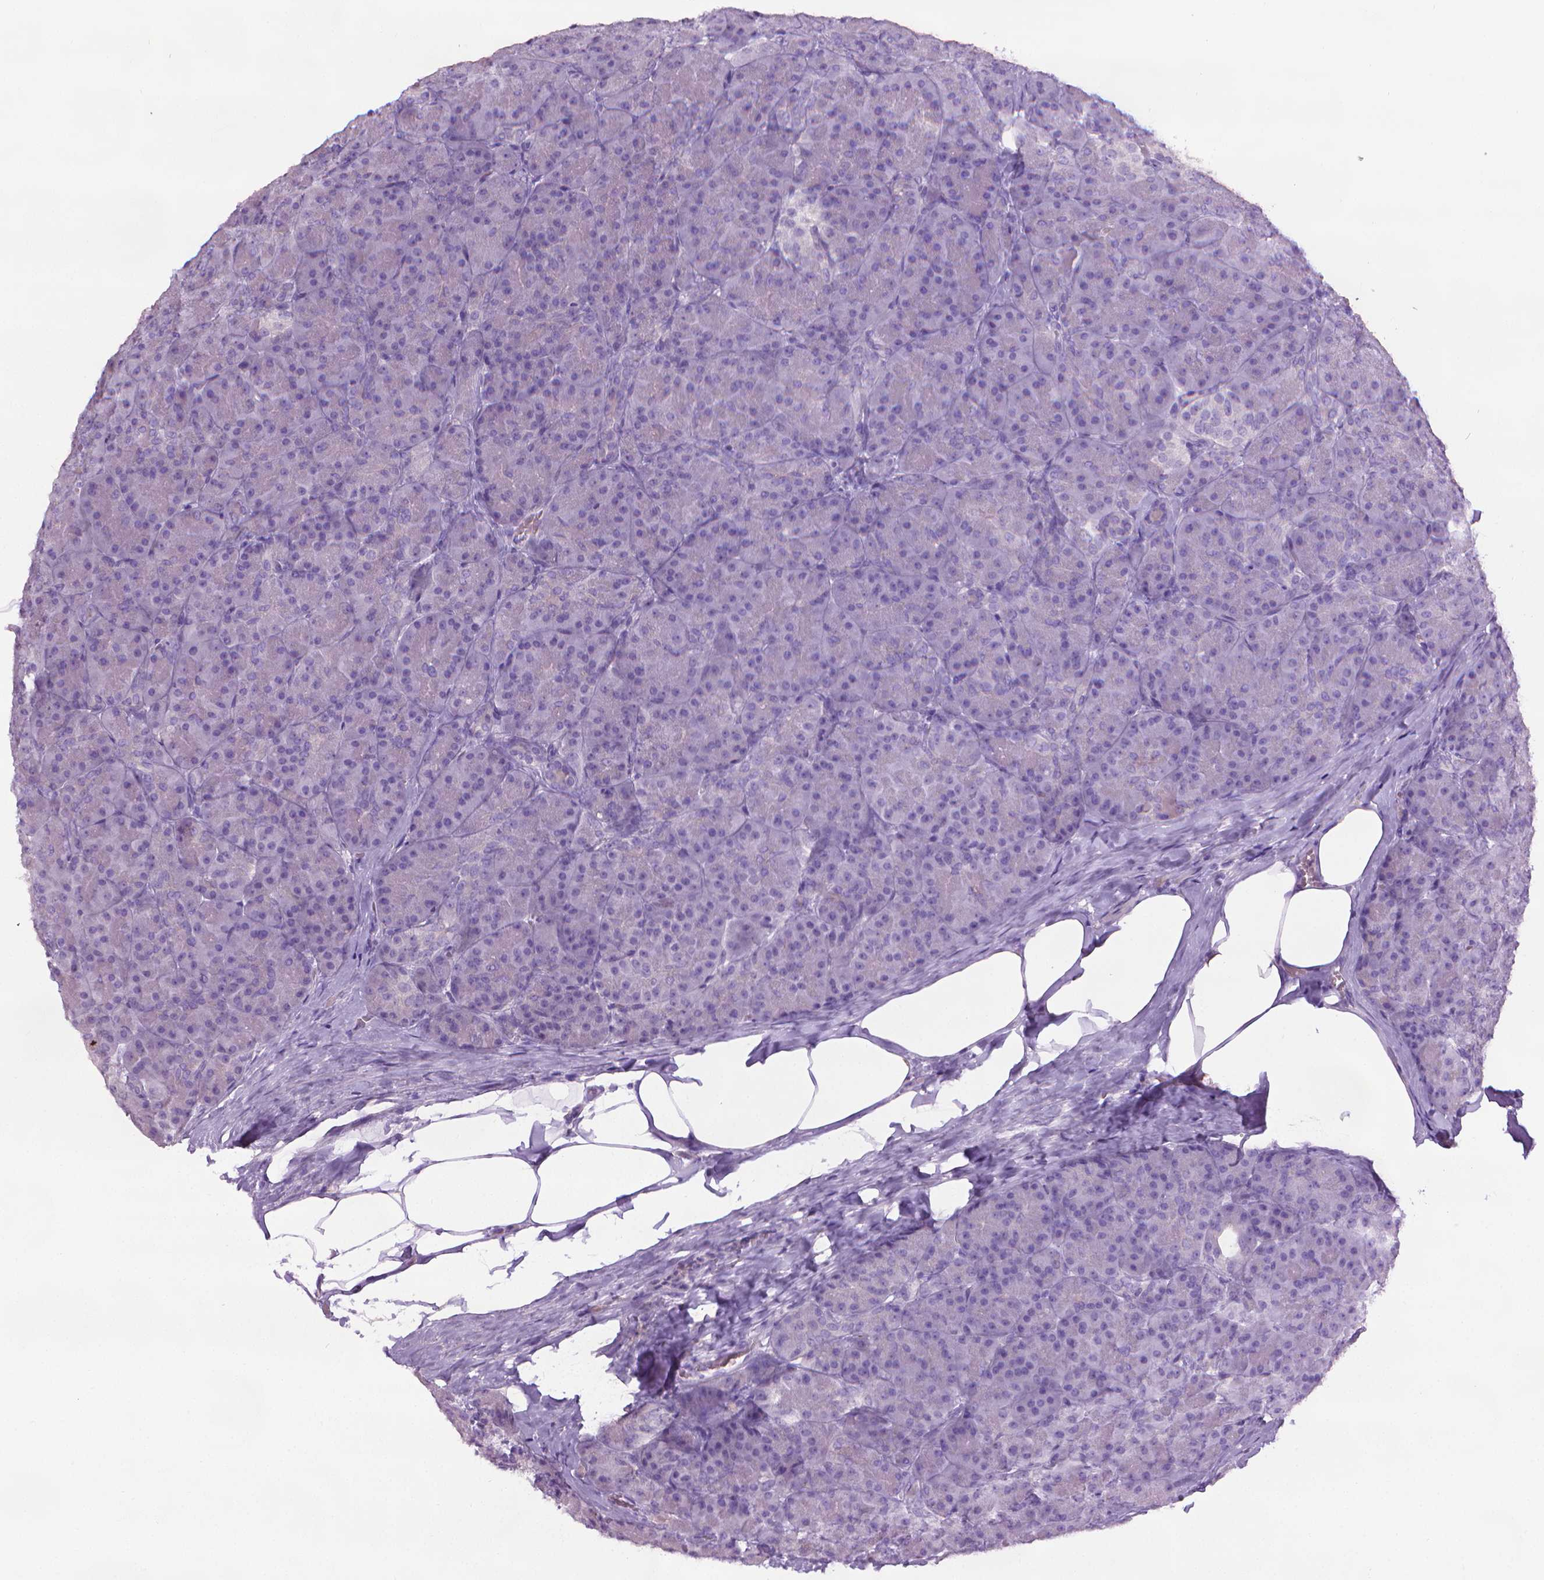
{"staining": {"intensity": "negative", "quantity": "none", "location": "none"}, "tissue": "pancreas", "cell_type": "Exocrine glandular cells", "image_type": "normal", "snomed": [{"axis": "morphology", "description": "Normal tissue, NOS"}, {"axis": "topography", "description": "Pancreas"}], "caption": "The photomicrograph demonstrates no significant staining in exocrine glandular cells of pancreas.", "gene": "DNAI7", "patient": {"sex": "male", "age": 57}}